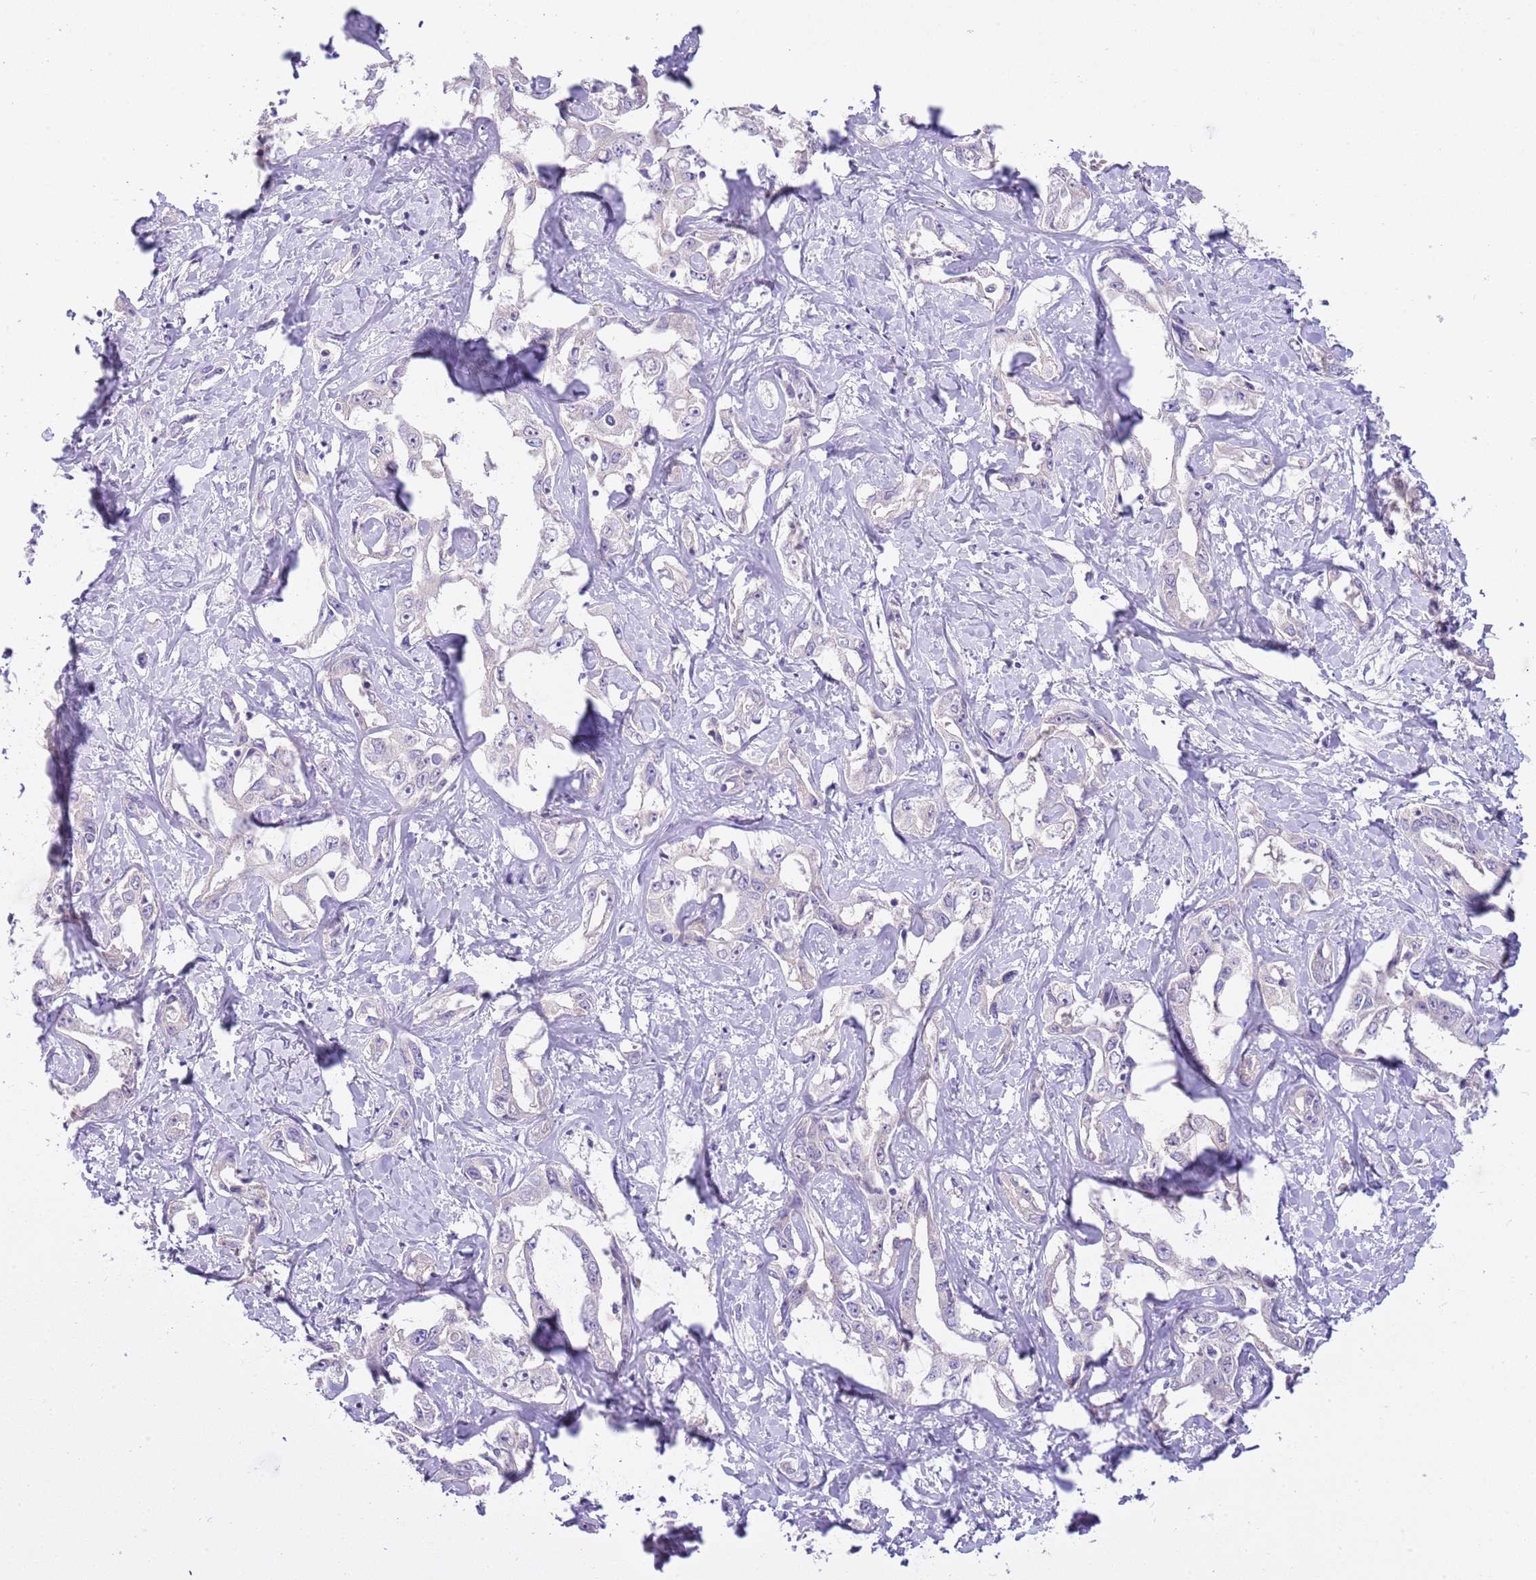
{"staining": {"intensity": "negative", "quantity": "none", "location": "none"}, "tissue": "liver cancer", "cell_type": "Tumor cells", "image_type": "cancer", "snomed": [{"axis": "morphology", "description": "Cholangiocarcinoma"}, {"axis": "topography", "description": "Liver"}], "caption": "Tumor cells show no significant protein expression in liver cancer (cholangiocarcinoma).", "gene": "CFAP73", "patient": {"sex": "male", "age": 59}}